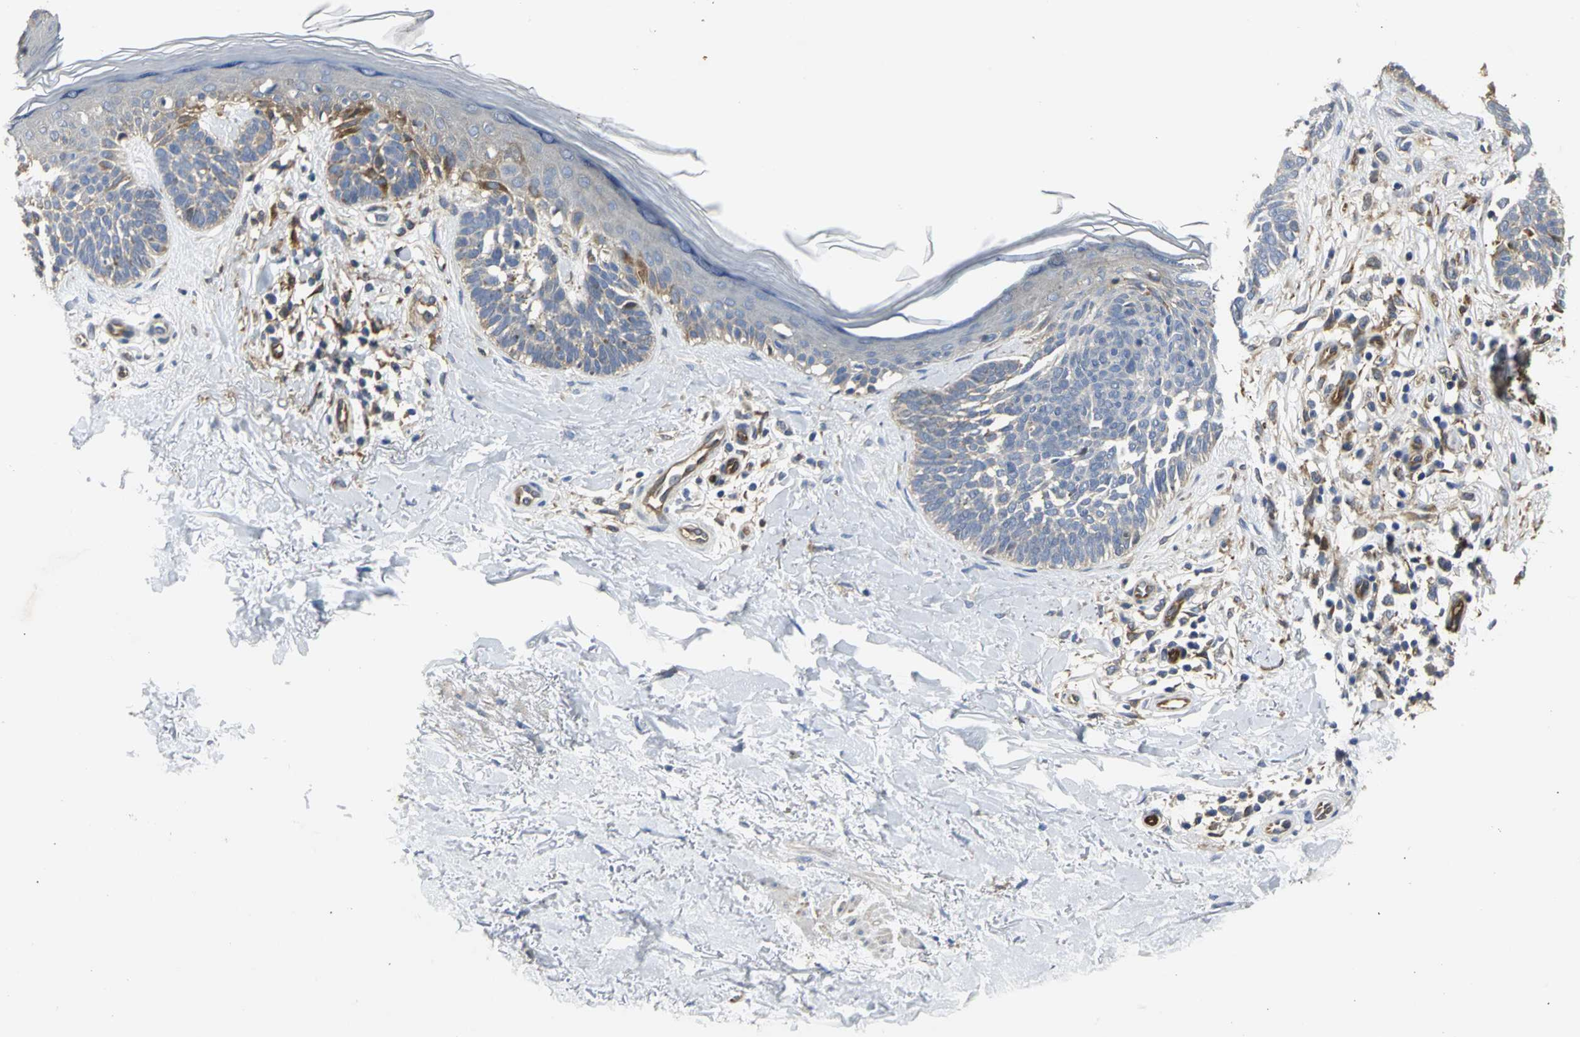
{"staining": {"intensity": "moderate", "quantity": "<25%", "location": "cytoplasmic/membranous"}, "tissue": "skin cancer", "cell_type": "Tumor cells", "image_type": "cancer", "snomed": [{"axis": "morphology", "description": "Normal tissue, NOS"}, {"axis": "morphology", "description": "Basal cell carcinoma"}, {"axis": "topography", "description": "Skin"}], "caption": "IHC photomicrograph of neoplastic tissue: human skin cancer (basal cell carcinoma) stained using immunohistochemistry (IHC) displays low levels of moderate protein expression localized specifically in the cytoplasmic/membranous of tumor cells, appearing as a cytoplasmic/membranous brown color.", "gene": "CHRNB1", "patient": {"sex": "female", "age": 58}}